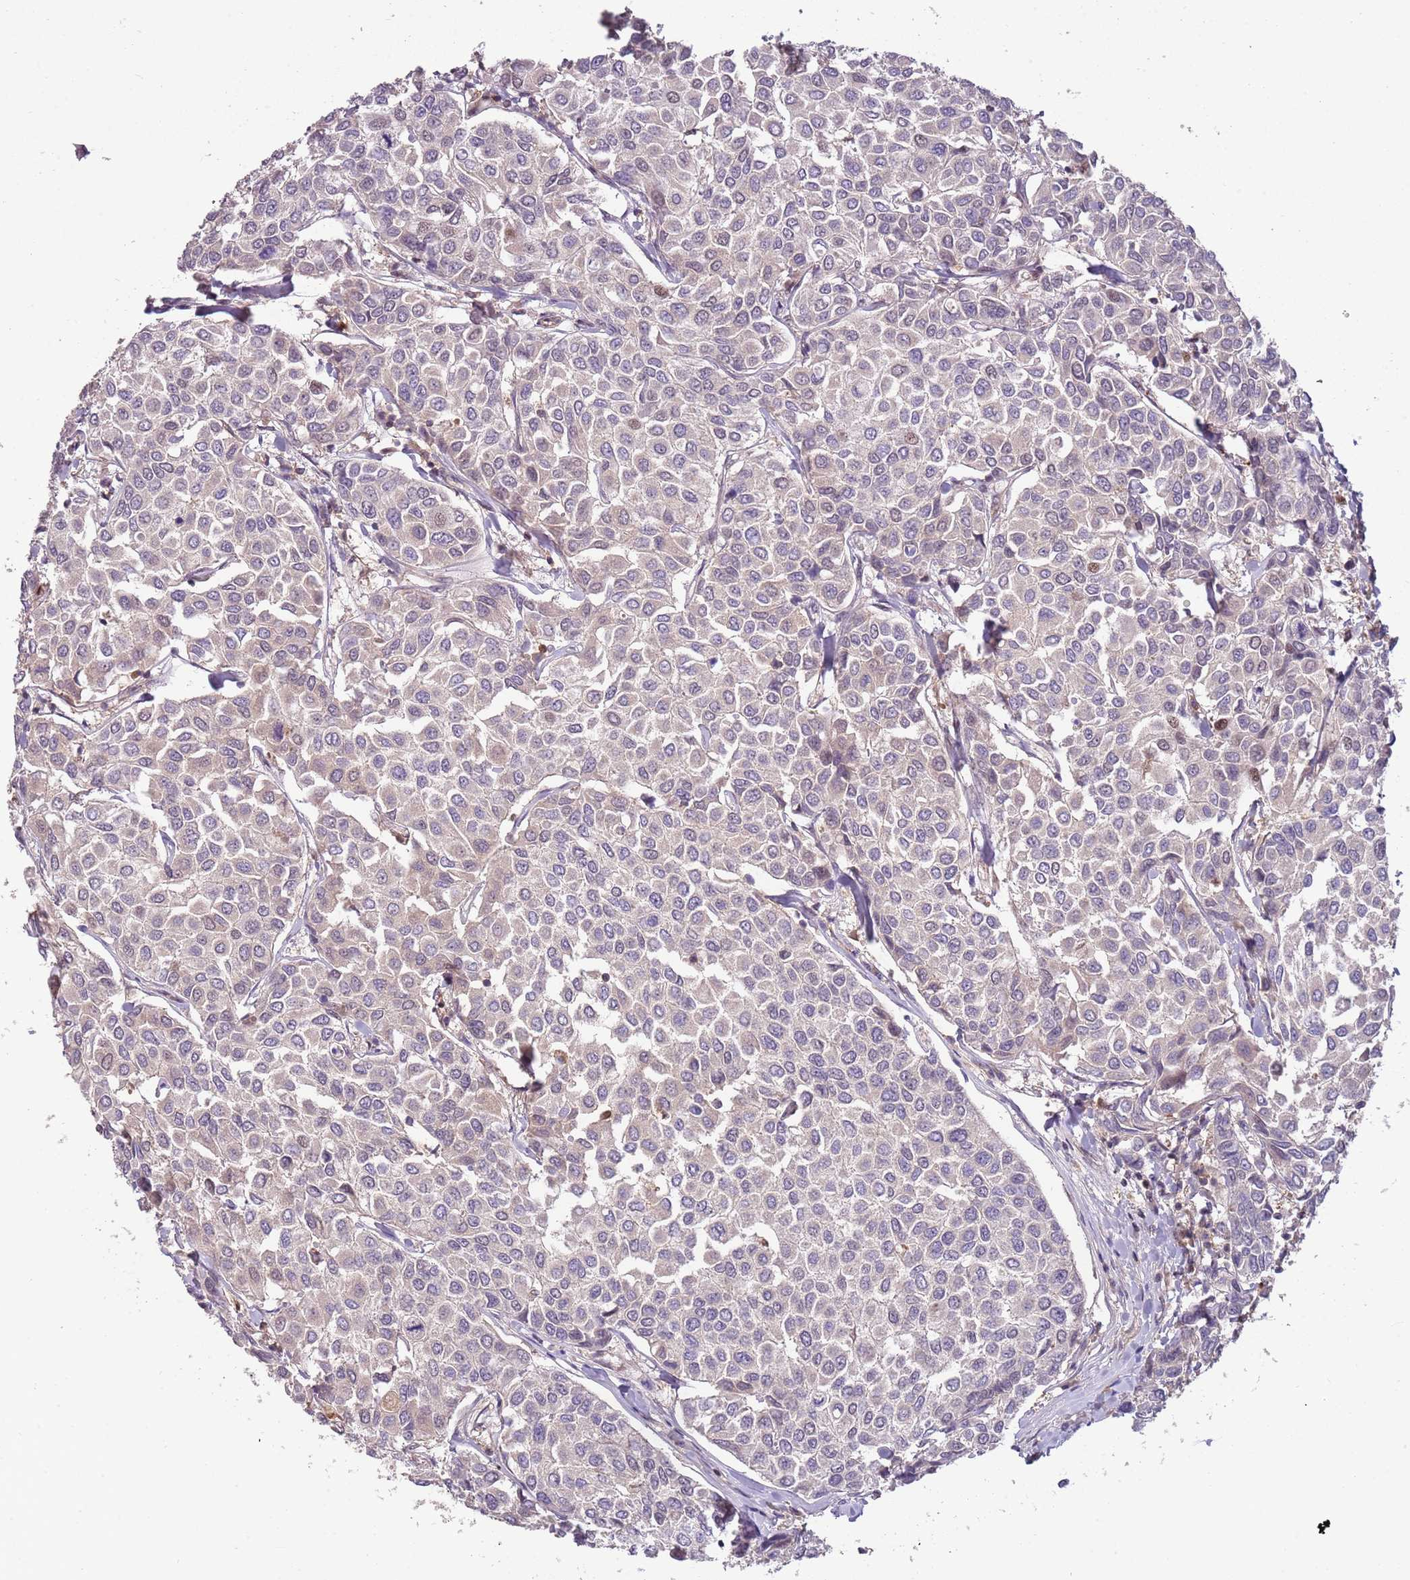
{"staining": {"intensity": "negative", "quantity": "none", "location": "none"}, "tissue": "breast cancer", "cell_type": "Tumor cells", "image_type": "cancer", "snomed": [{"axis": "morphology", "description": "Duct carcinoma"}, {"axis": "topography", "description": "Breast"}], "caption": "Tumor cells are negative for brown protein staining in infiltrating ductal carcinoma (breast).", "gene": "GSTO2", "patient": {"sex": "female", "age": 55}}